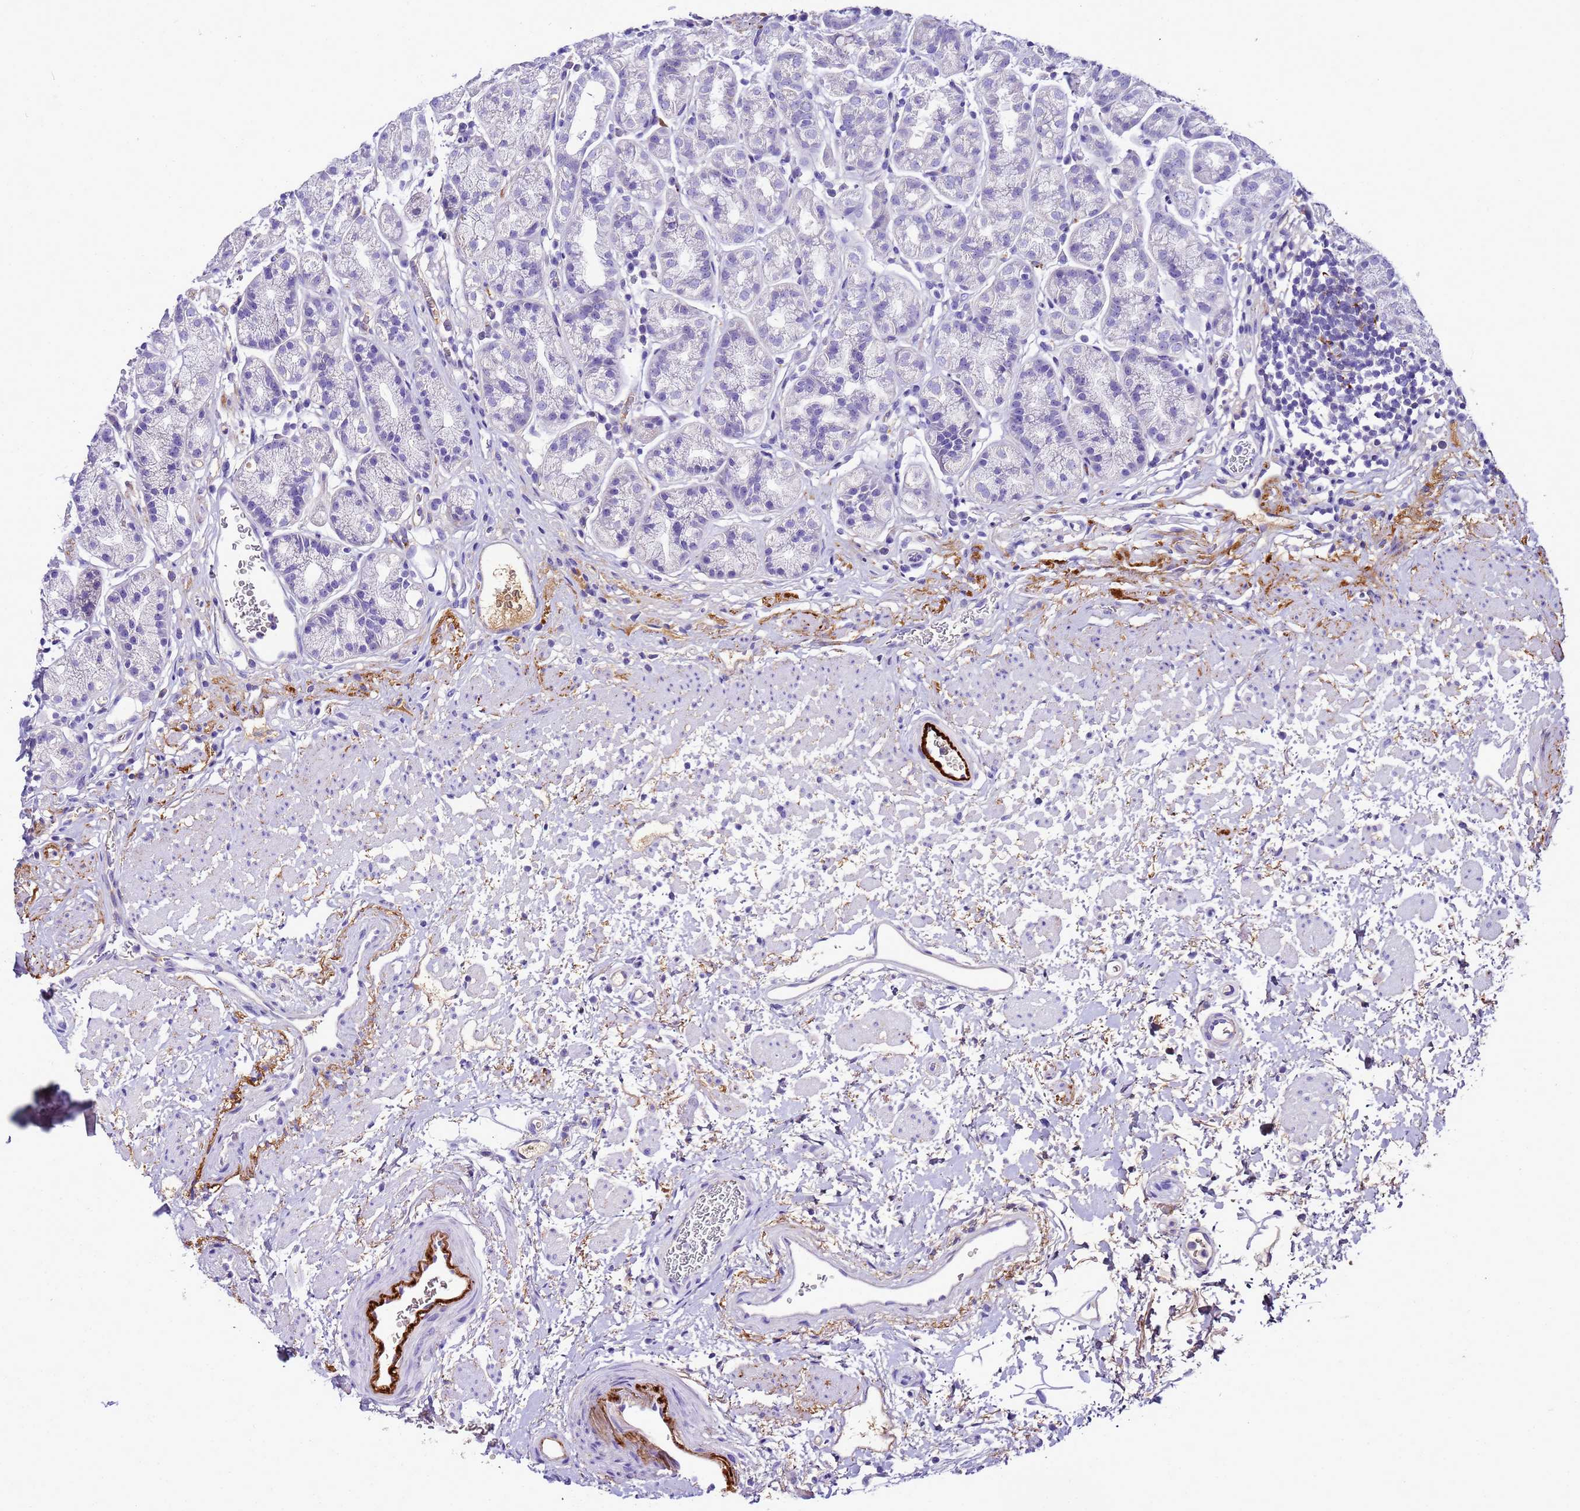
{"staining": {"intensity": "negative", "quantity": "none", "location": "none"}, "tissue": "stomach", "cell_type": "Glandular cells", "image_type": "normal", "snomed": [{"axis": "morphology", "description": "Normal tissue, NOS"}, {"axis": "topography", "description": "Stomach"}], "caption": "Immunohistochemistry (IHC) micrograph of benign human stomach stained for a protein (brown), which shows no staining in glandular cells. (DAB IHC, high magnification).", "gene": "CFHR1", "patient": {"sex": "male", "age": 63}}